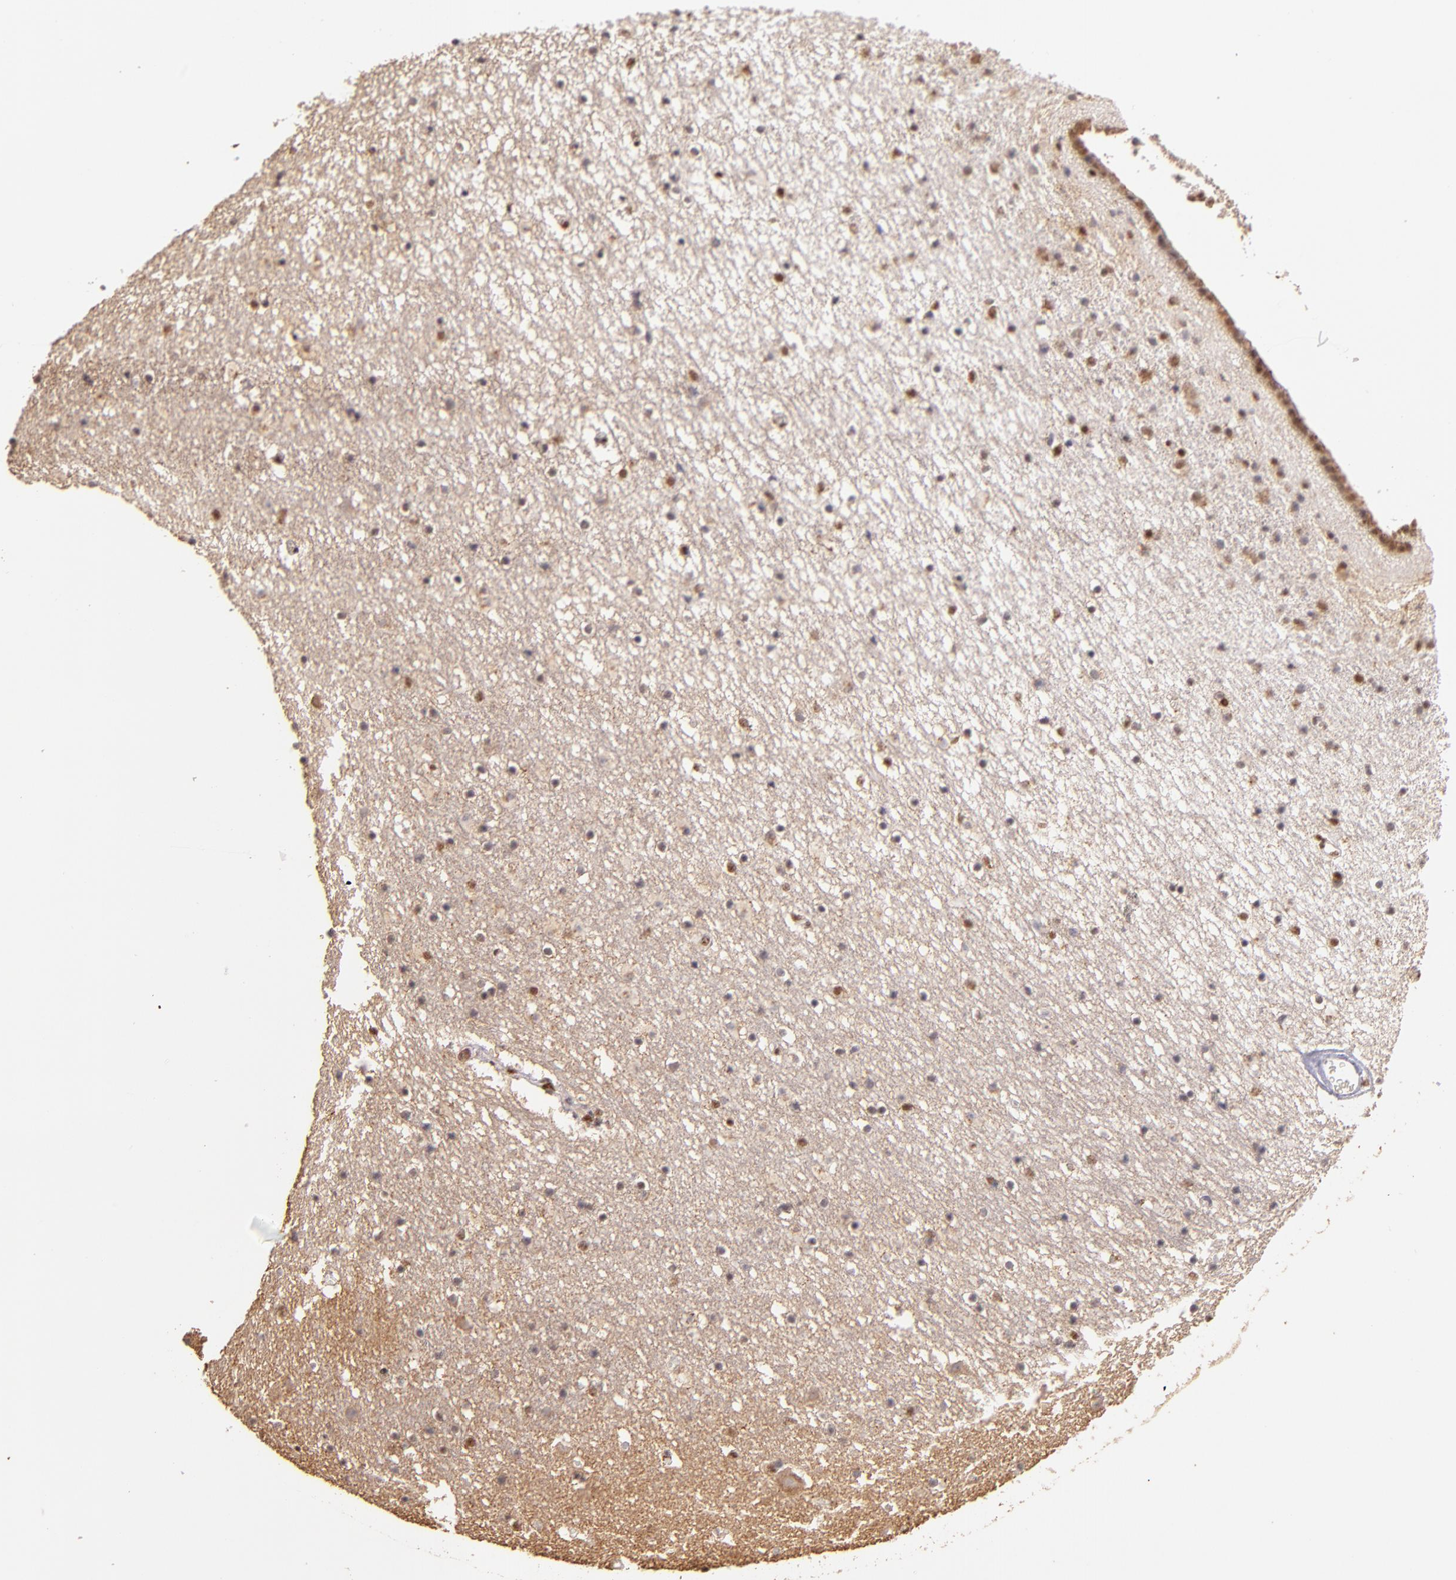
{"staining": {"intensity": "moderate", "quantity": ">75%", "location": "nuclear"}, "tissue": "caudate", "cell_type": "Glial cells", "image_type": "normal", "snomed": [{"axis": "morphology", "description": "Normal tissue, NOS"}, {"axis": "topography", "description": "Lateral ventricle wall"}], "caption": "Immunohistochemistry (IHC) (DAB) staining of normal caudate shows moderate nuclear protein expression in approximately >75% of glial cells. (brown staining indicates protein expression, while blue staining denotes nuclei).", "gene": "SP1", "patient": {"sex": "male", "age": 45}}